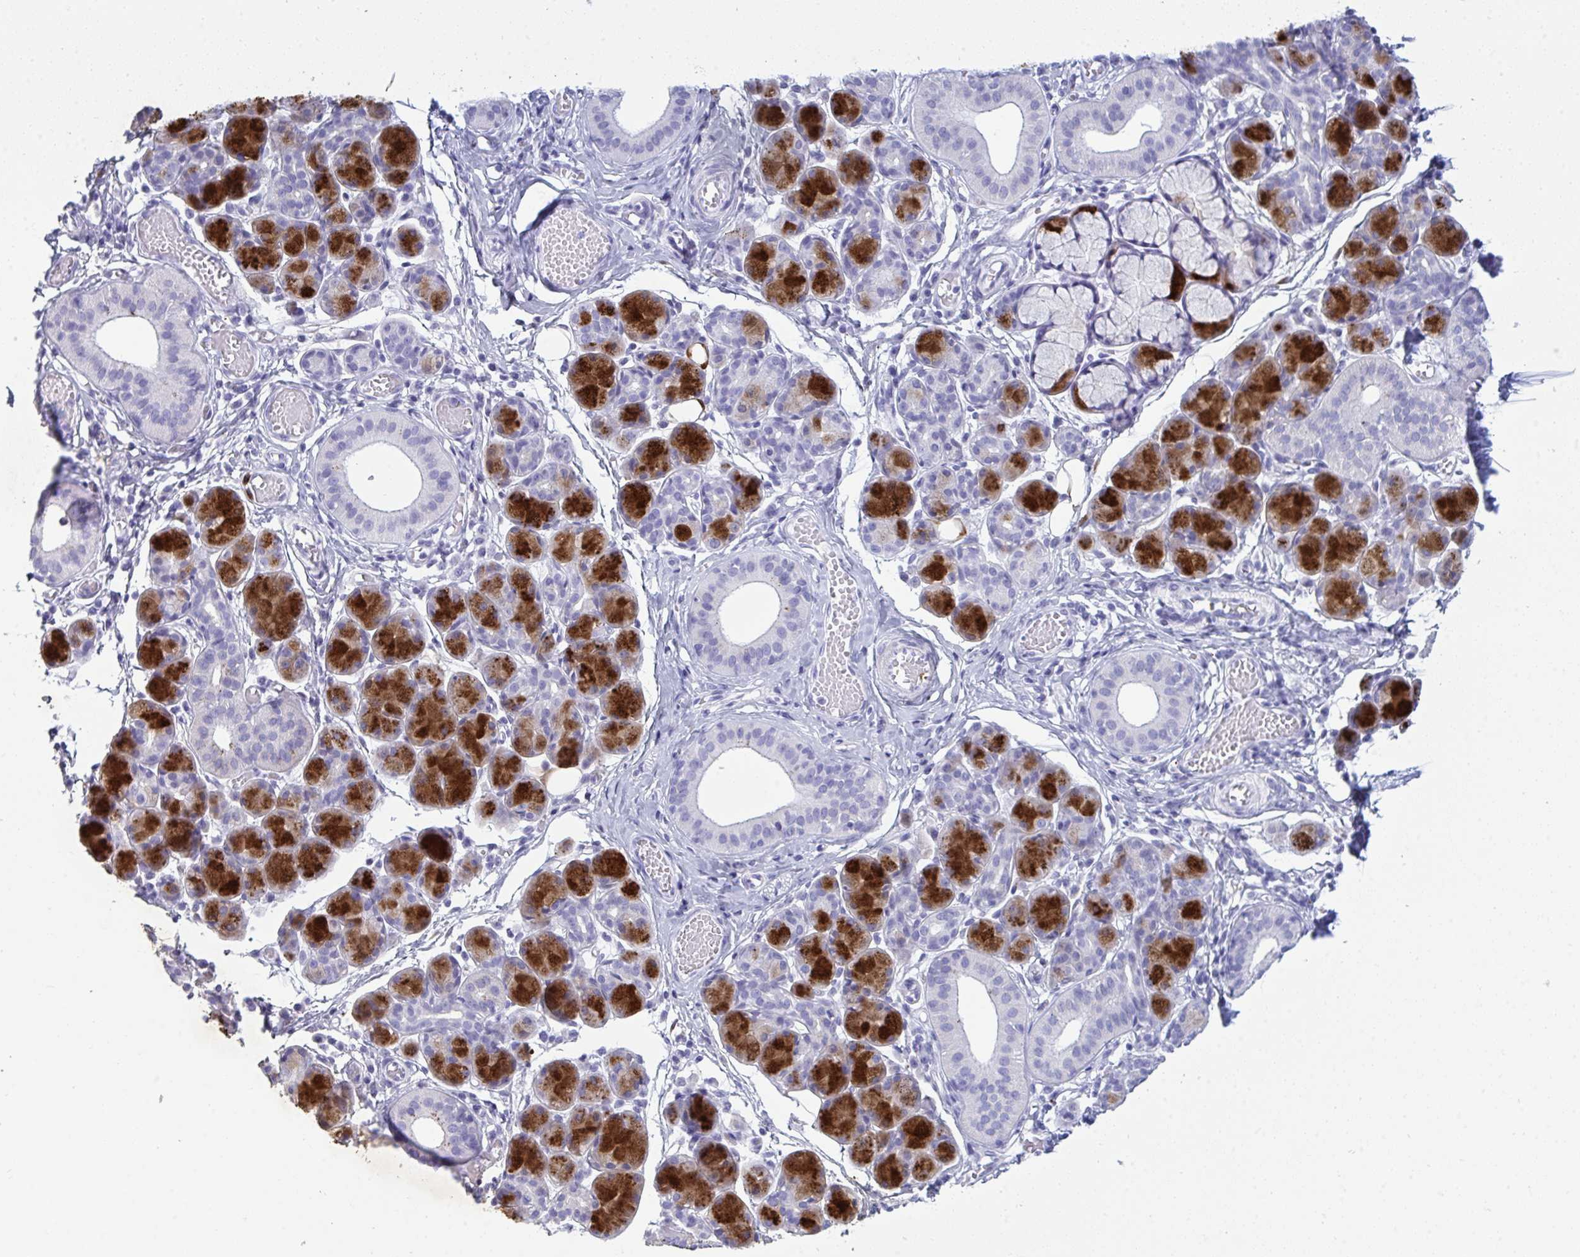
{"staining": {"intensity": "strong", "quantity": "25%-75%", "location": "cytoplasmic/membranous"}, "tissue": "salivary gland", "cell_type": "Glandular cells", "image_type": "normal", "snomed": [{"axis": "morphology", "description": "Normal tissue, NOS"}, {"axis": "morphology", "description": "Inflammation, NOS"}, {"axis": "topography", "description": "Lymph node"}, {"axis": "topography", "description": "Salivary gland"}], "caption": "Normal salivary gland was stained to show a protein in brown. There is high levels of strong cytoplasmic/membranous expression in approximately 25%-75% of glandular cells.", "gene": "ARHGAP42", "patient": {"sex": "male", "age": 3}}